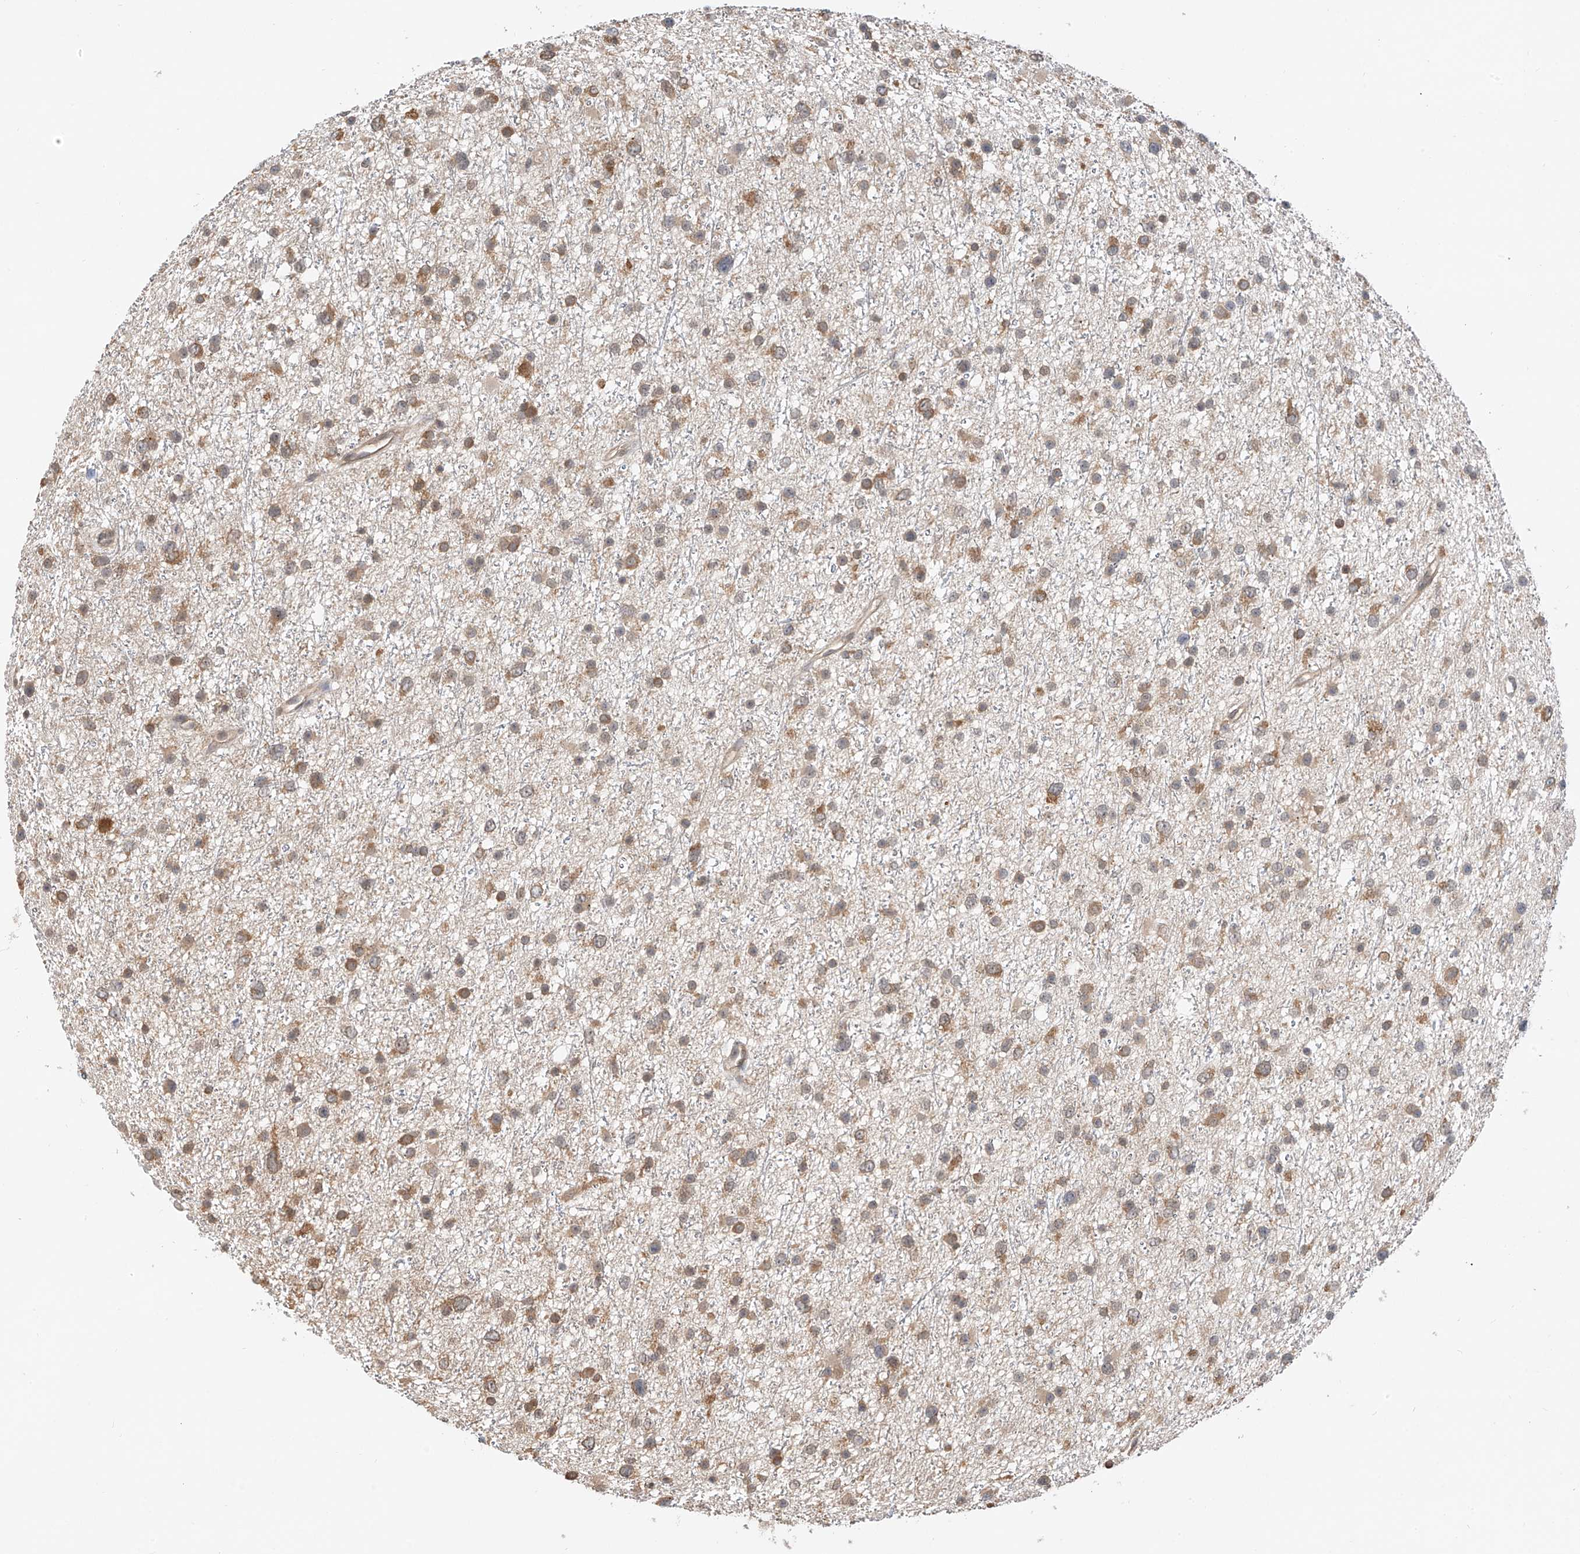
{"staining": {"intensity": "moderate", "quantity": ">75%", "location": "cytoplasmic/membranous"}, "tissue": "glioma", "cell_type": "Tumor cells", "image_type": "cancer", "snomed": [{"axis": "morphology", "description": "Glioma, malignant, Low grade"}, {"axis": "topography", "description": "Cerebral cortex"}], "caption": "The photomicrograph displays a brown stain indicating the presence of a protein in the cytoplasmic/membranous of tumor cells in malignant glioma (low-grade).", "gene": "PPA2", "patient": {"sex": "female", "age": 39}}